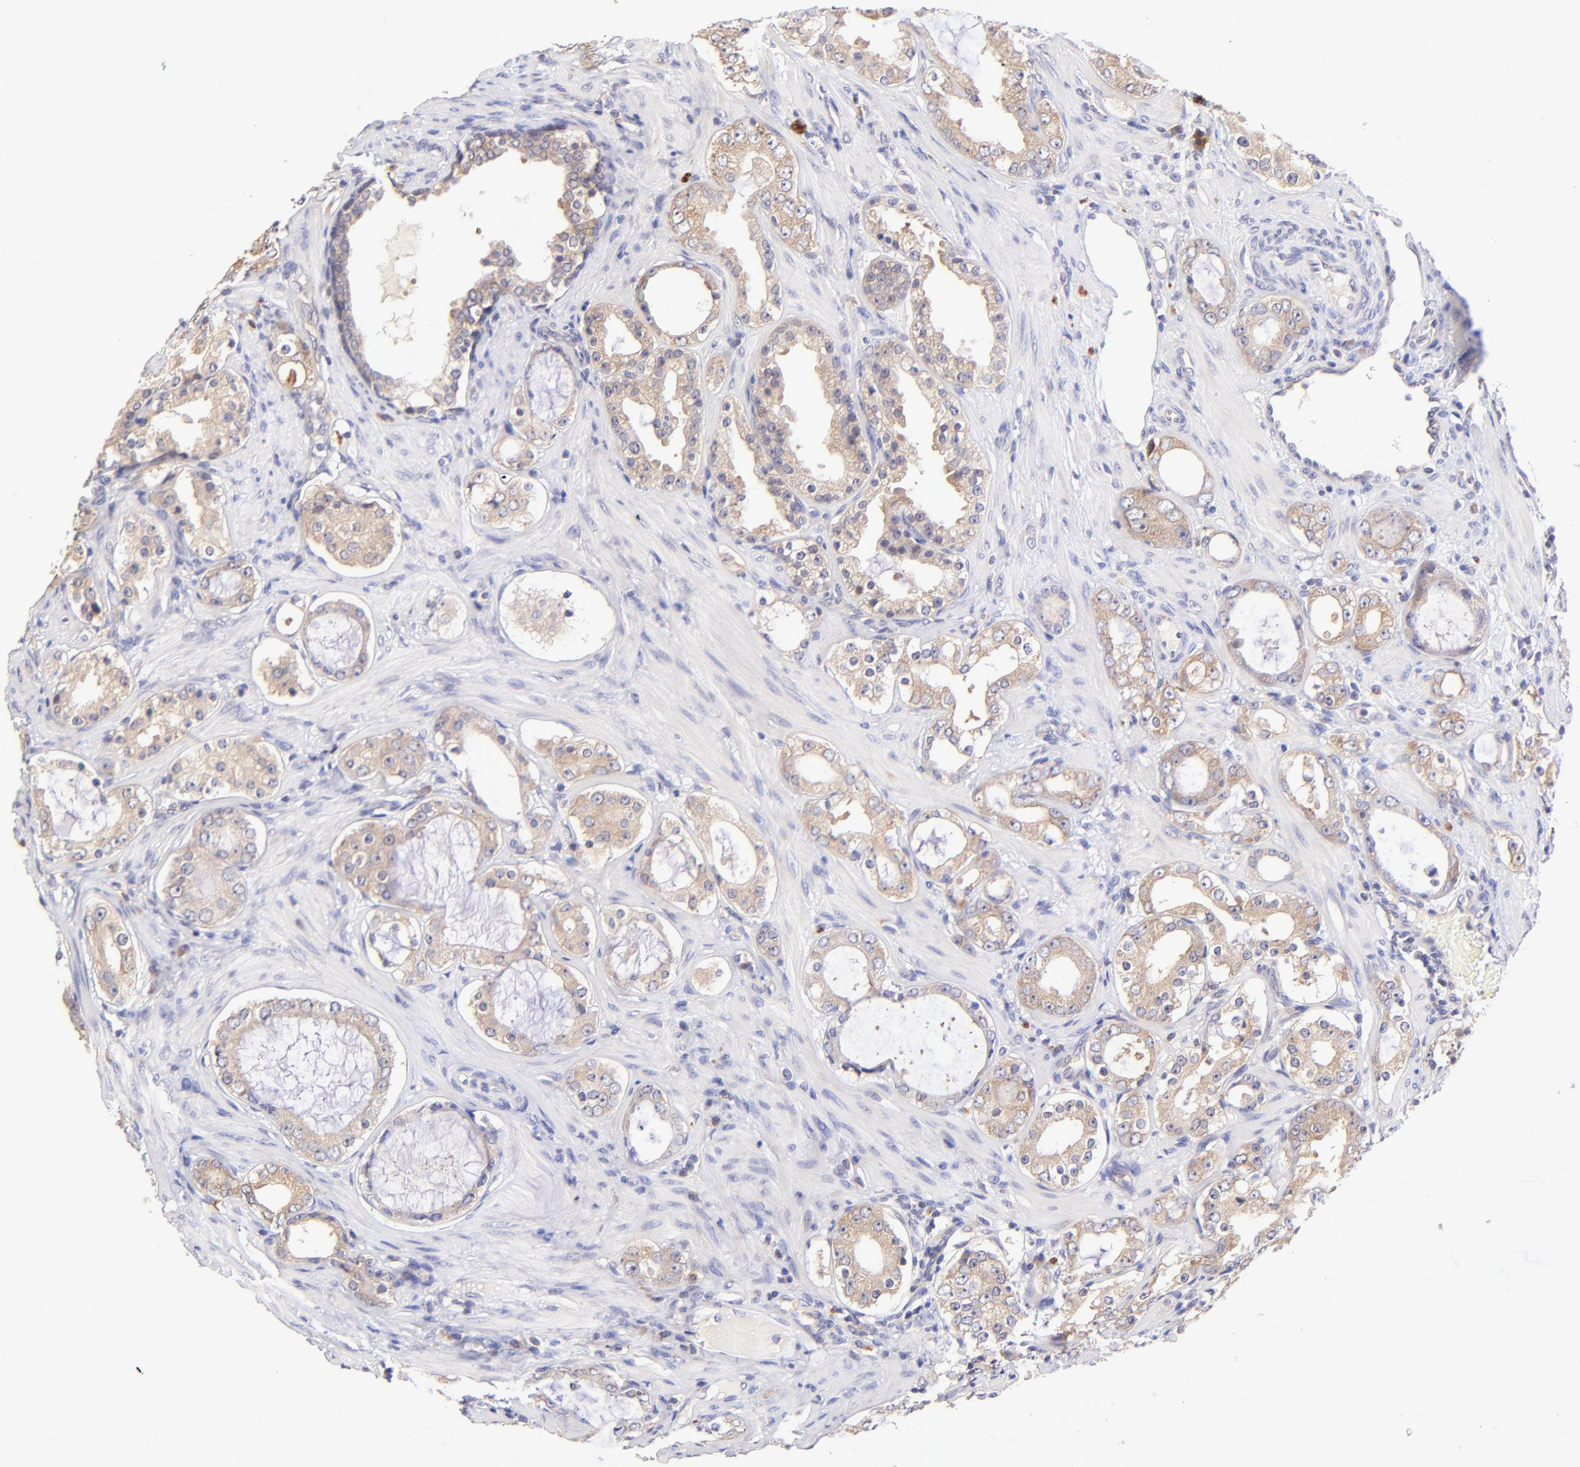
{"staining": {"intensity": "moderate", "quantity": ">75%", "location": "cytoplasmic/membranous"}, "tissue": "prostate cancer", "cell_type": "Tumor cells", "image_type": "cancer", "snomed": [{"axis": "morphology", "description": "Adenocarcinoma, Medium grade"}, {"axis": "topography", "description": "Prostate"}], "caption": "Protein staining by immunohistochemistry exhibits moderate cytoplasmic/membranous staining in approximately >75% of tumor cells in prostate medium-grade adenocarcinoma.", "gene": "RPL11", "patient": {"sex": "male", "age": 73}}